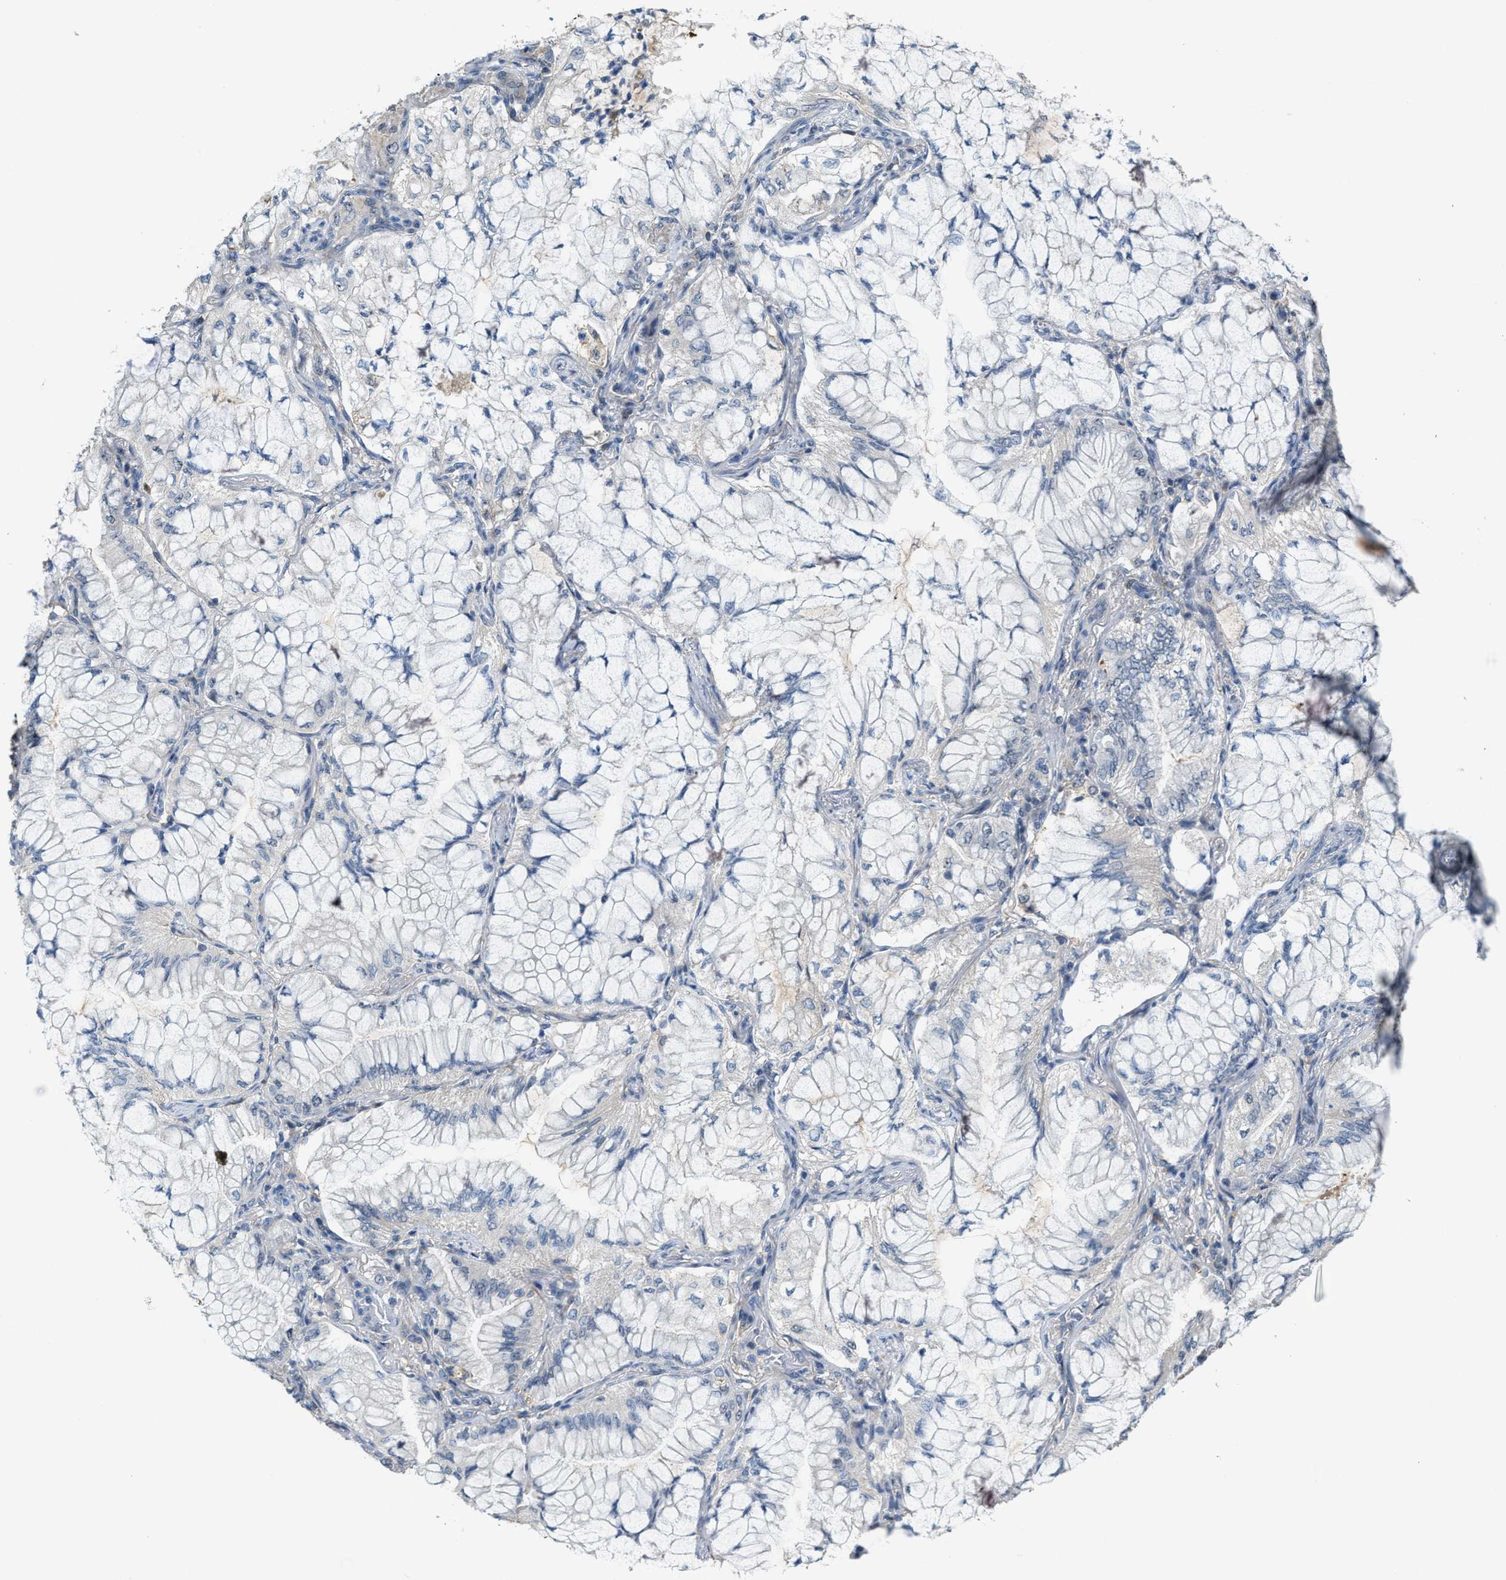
{"staining": {"intensity": "negative", "quantity": "none", "location": "none"}, "tissue": "lung cancer", "cell_type": "Tumor cells", "image_type": "cancer", "snomed": [{"axis": "morphology", "description": "Adenocarcinoma, NOS"}, {"axis": "topography", "description": "Lung"}], "caption": "Immunohistochemistry (IHC) photomicrograph of neoplastic tissue: lung cancer (adenocarcinoma) stained with DAB (3,3'-diaminobenzidine) exhibits no significant protein positivity in tumor cells.", "gene": "ZNF783", "patient": {"sex": "female", "age": 70}}